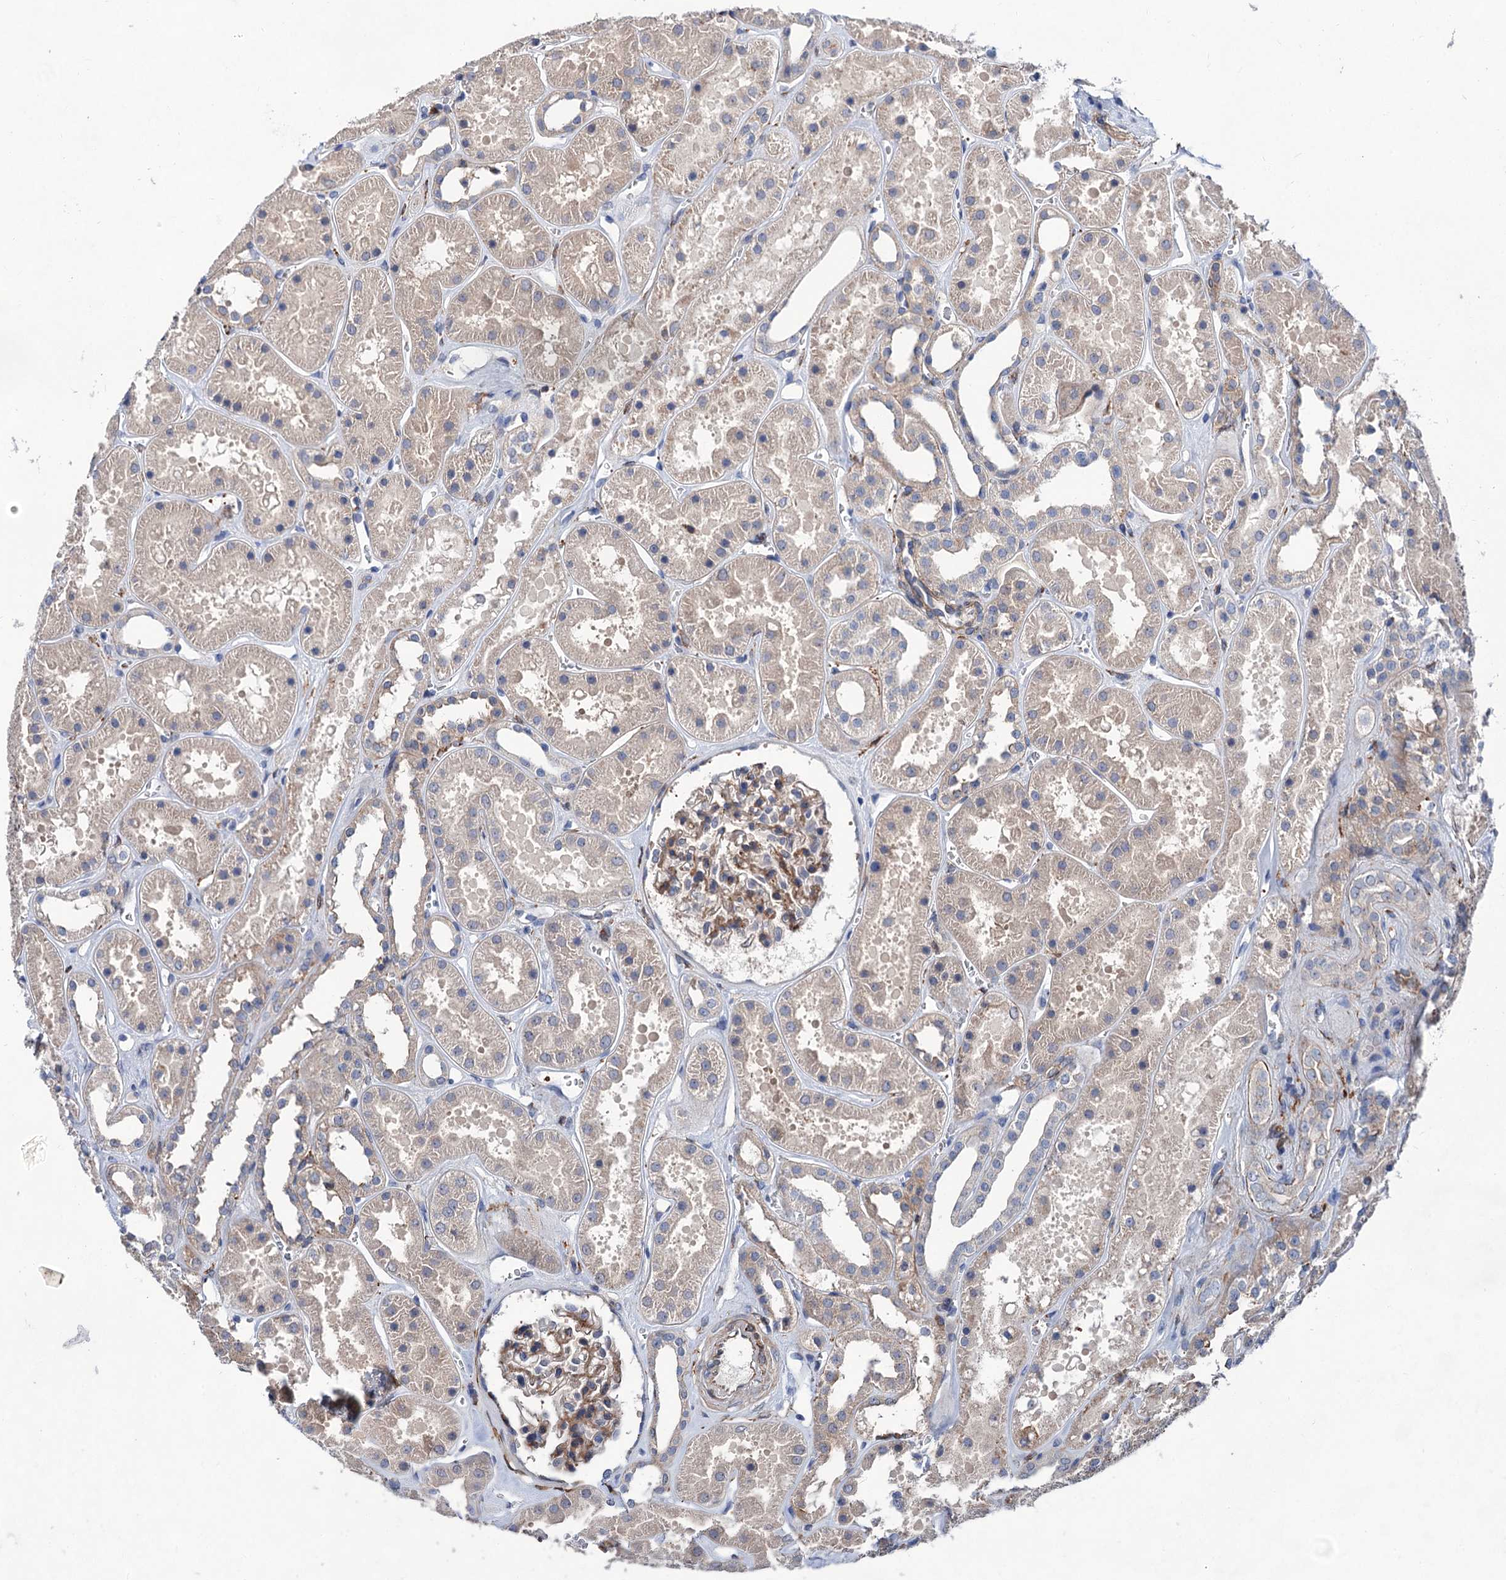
{"staining": {"intensity": "moderate", "quantity": "25%-75%", "location": "cytoplasmic/membranous"}, "tissue": "kidney", "cell_type": "Cells in glomeruli", "image_type": "normal", "snomed": [{"axis": "morphology", "description": "Normal tissue, NOS"}, {"axis": "topography", "description": "Kidney"}], "caption": "The image displays immunohistochemical staining of normal kidney. There is moderate cytoplasmic/membranous staining is identified in approximately 25%-75% of cells in glomeruli. The protein is shown in brown color, while the nuclei are stained blue.", "gene": "TMTC3", "patient": {"sex": "female", "age": 41}}